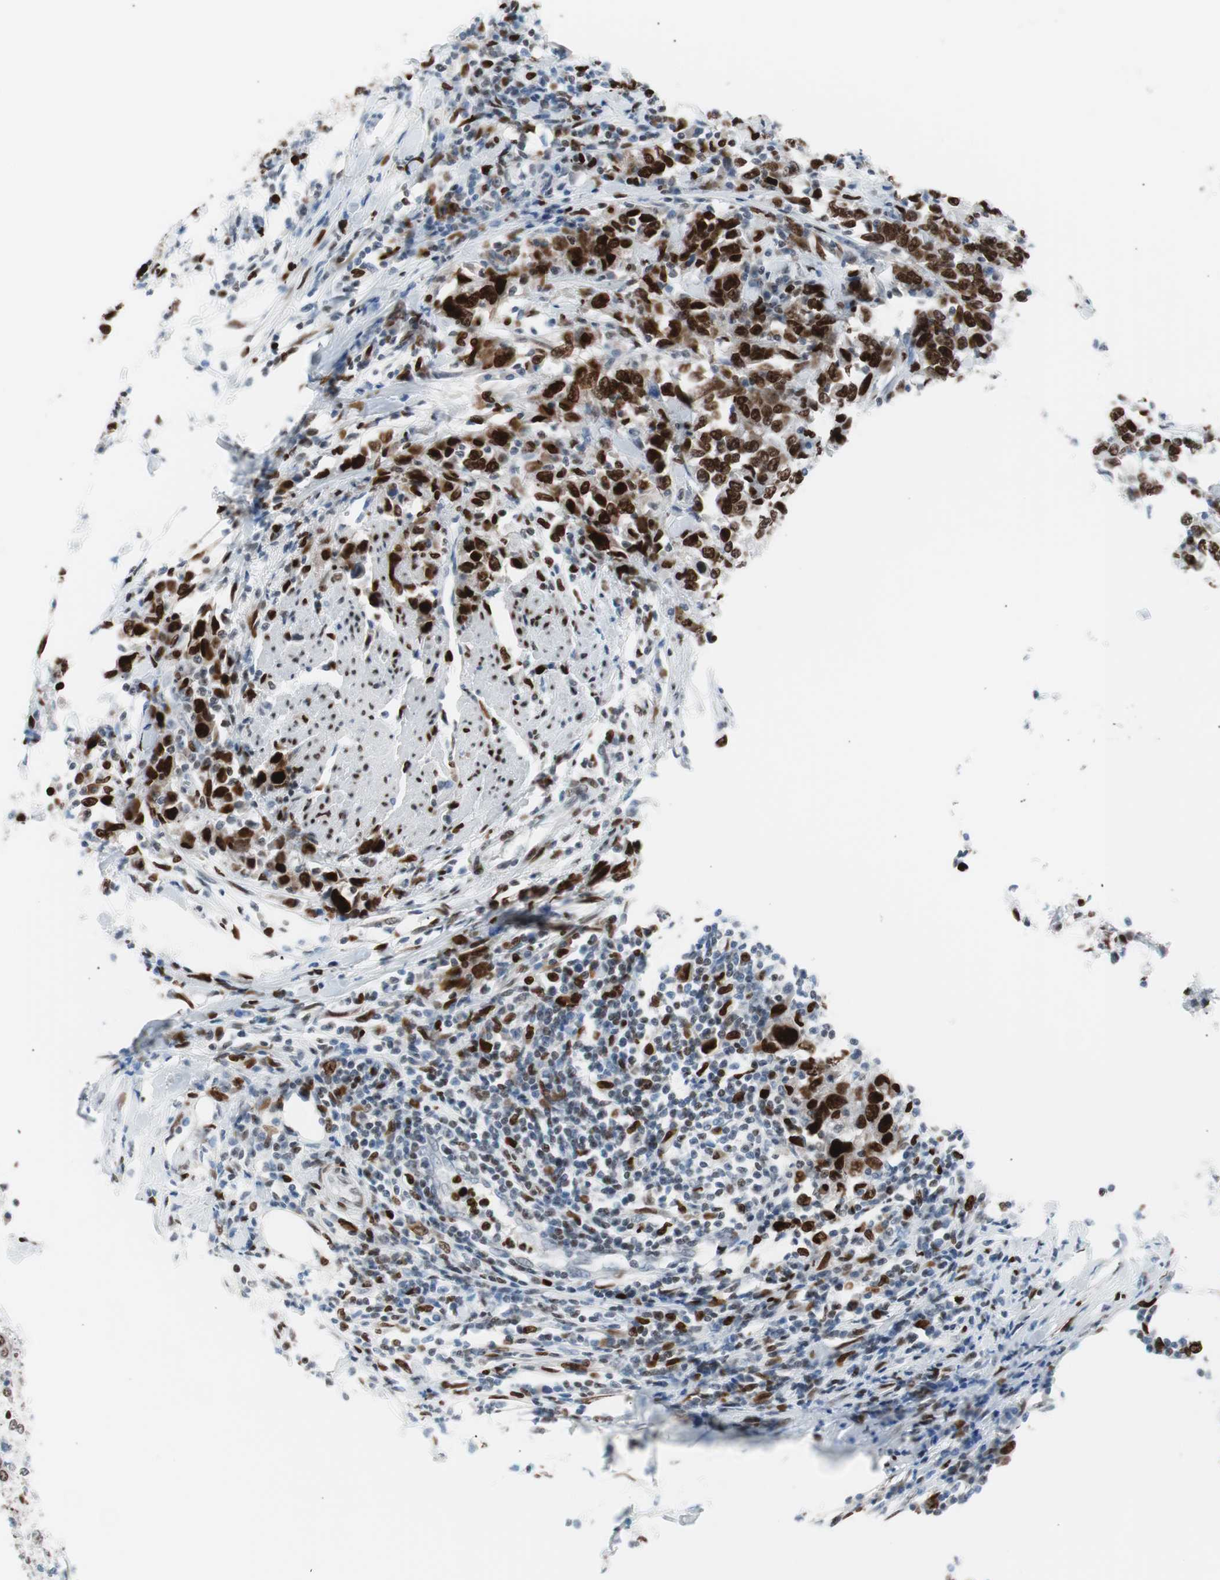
{"staining": {"intensity": "strong", "quantity": ">75%", "location": "nuclear"}, "tissue": "urothelial cancer", "cell_type": "Tumor cells", "image_type": "cancer", "snomed": [{"axis": "morphology", "description": "Urothelial carcinoma, High grade"}, {"axis": "topography", "description": "Urinary bladder"}], "caption": "High-grade urothelial carcinoma stained with IHC displays strong nuclear staining in about >75% of tumor cells.", "gene": "CEBPB", "patient": {"sex": "male", "age": 61}}